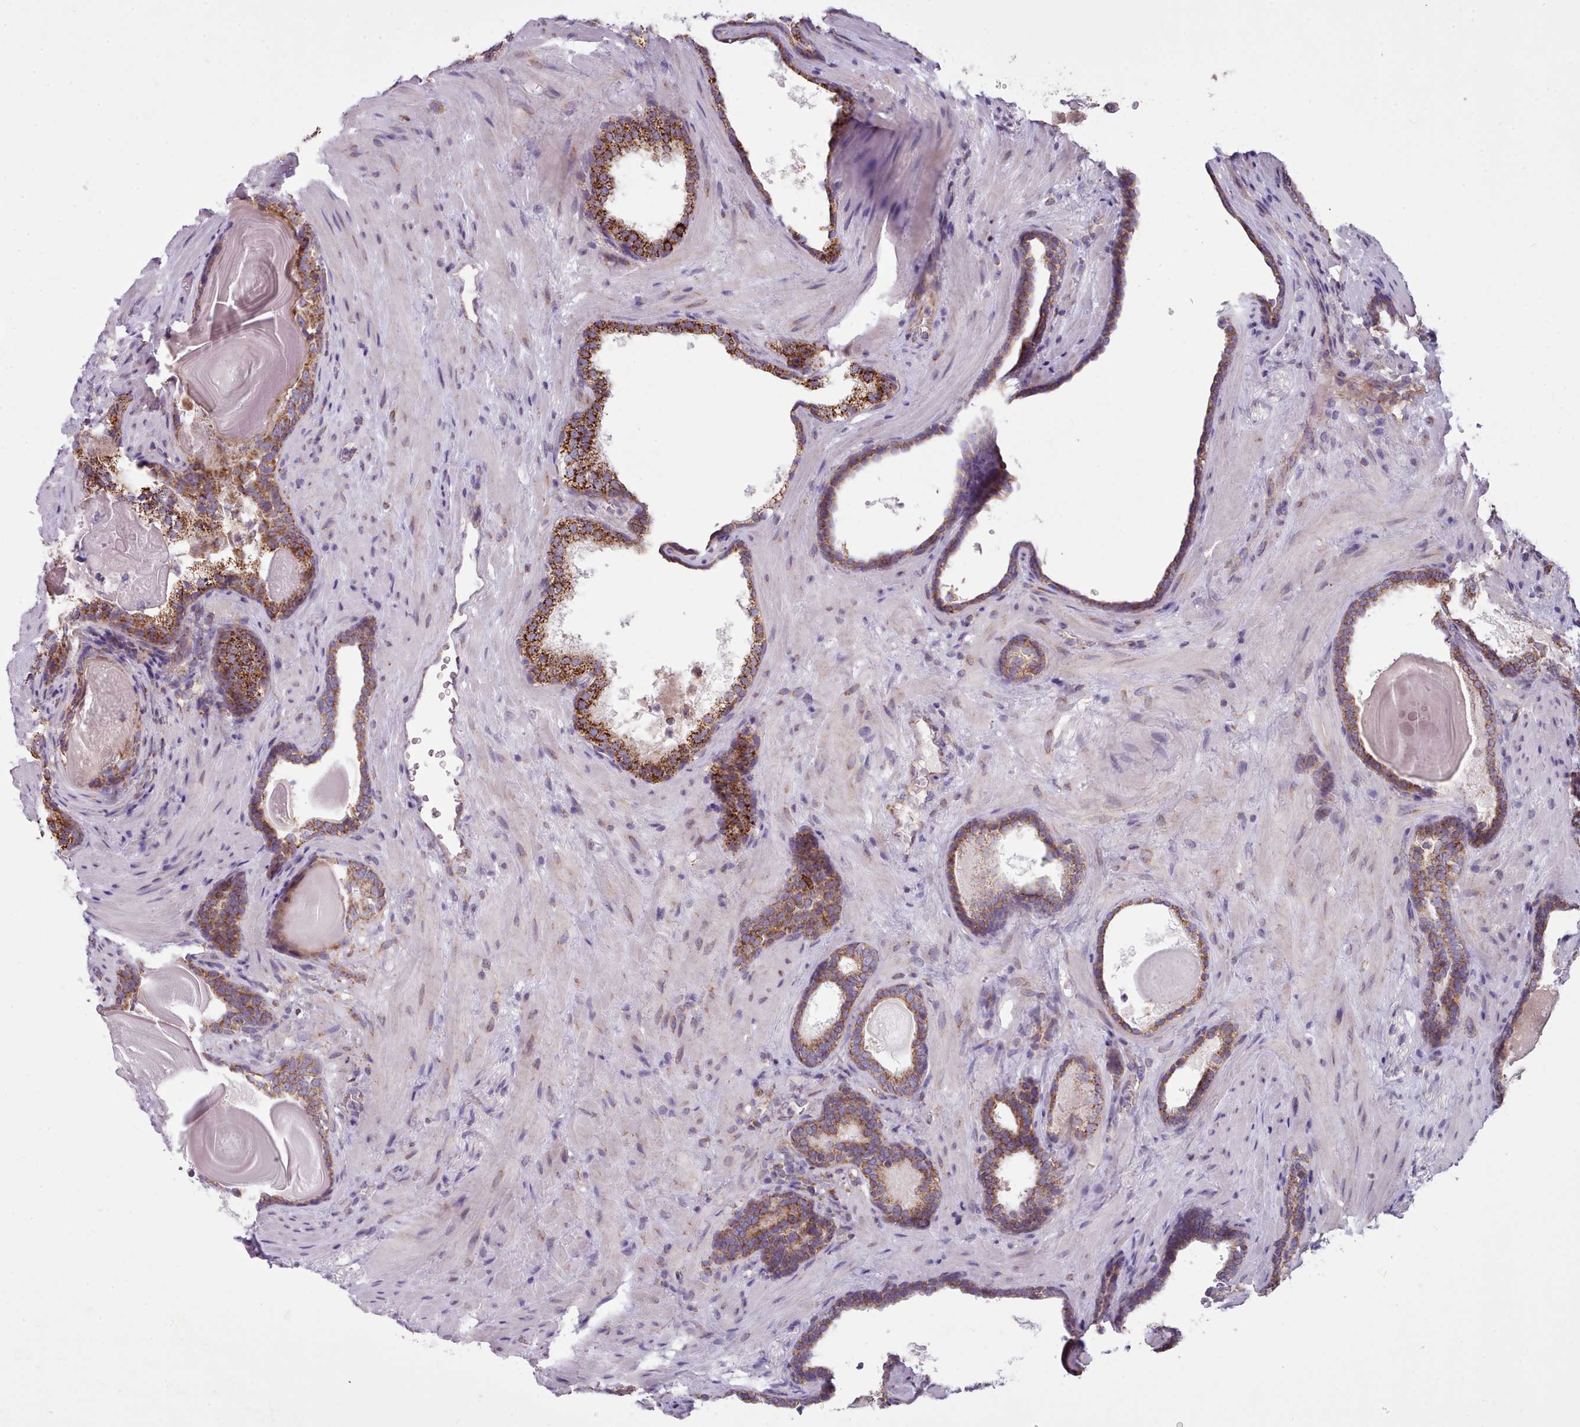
{"staining": {"intensity": "strong", "quantity": ">75%", "location": "cytoplasmic/membranous"}, "tissue": "prostate cancer", "cell_type": "Tumor cells", "image_type": "cancer", "snomed": [{"axis": "morphology", "description": "Adenocarcinoma, Low grade"}, {"axis": "topography", "description": "Prostate"}], "caption": "There is high levels of strong cytoplasmic/membranous positivity in tumor cells of prostate cancer, as demonstrated by immunohistochemical staining (brown color).", "gene": "SRP54", "patient": {"sex": "male", "age": 60}}